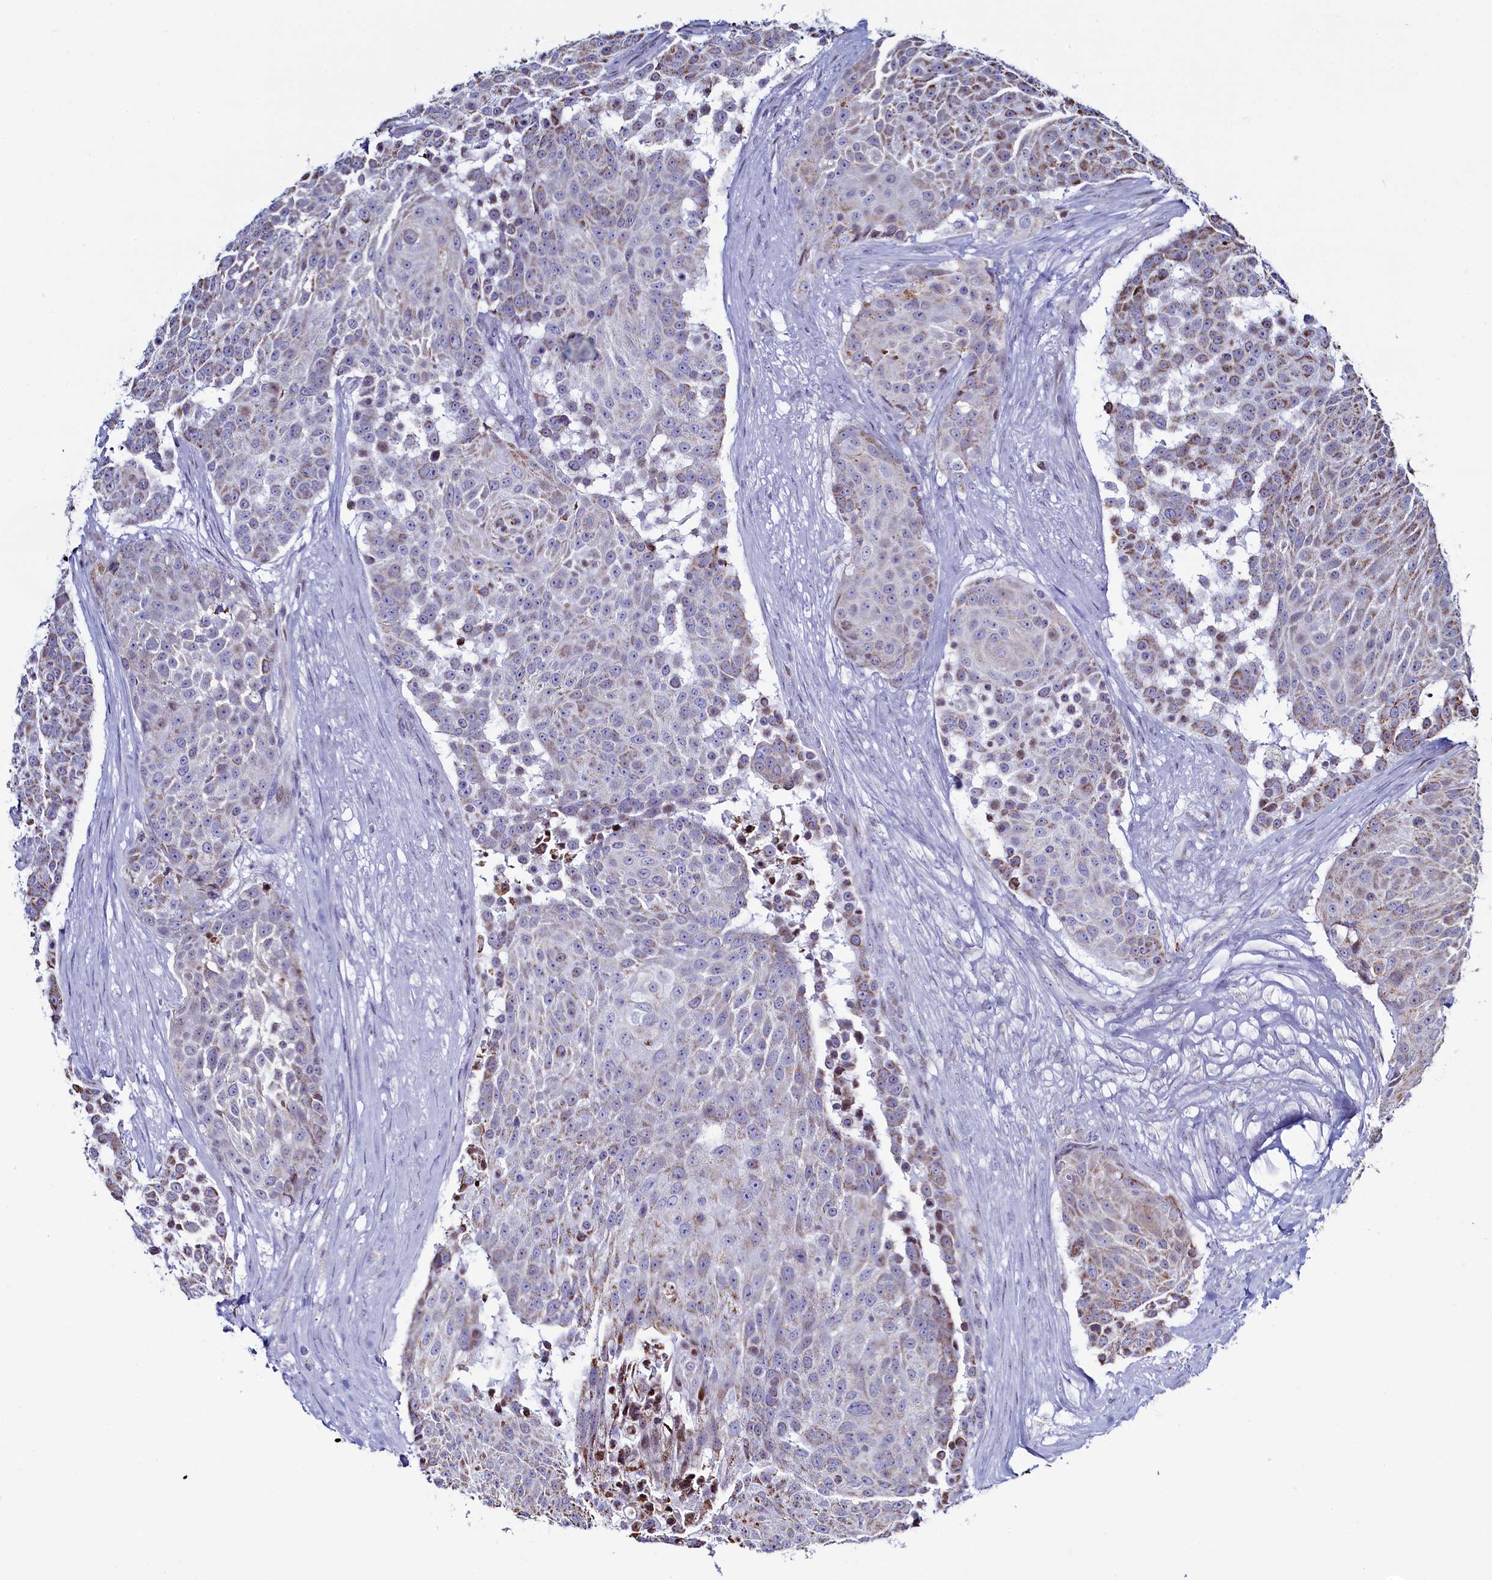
{"staining": {"intensity": "moderate", "quantity": "<25%", "location": "cytoplasmic/membranous"}, "tissue": "urothelial cancer", "cell_type": "Tumor cells", "image_type": "cancer", "snomed": [{"axis": "morphology", "description": "Urothelial carcinoma, High grade"}, {"axis": "topography", "description": "Urinary bladder"}], "caption": "Tumor cells show low levels of moderate cytoplasmic/membranous expression in approximately <25% of cells in high-grade urothelial carcinoma.", "gene": "HDGFL3", "patient": {"sex": "female", "age": 63}}